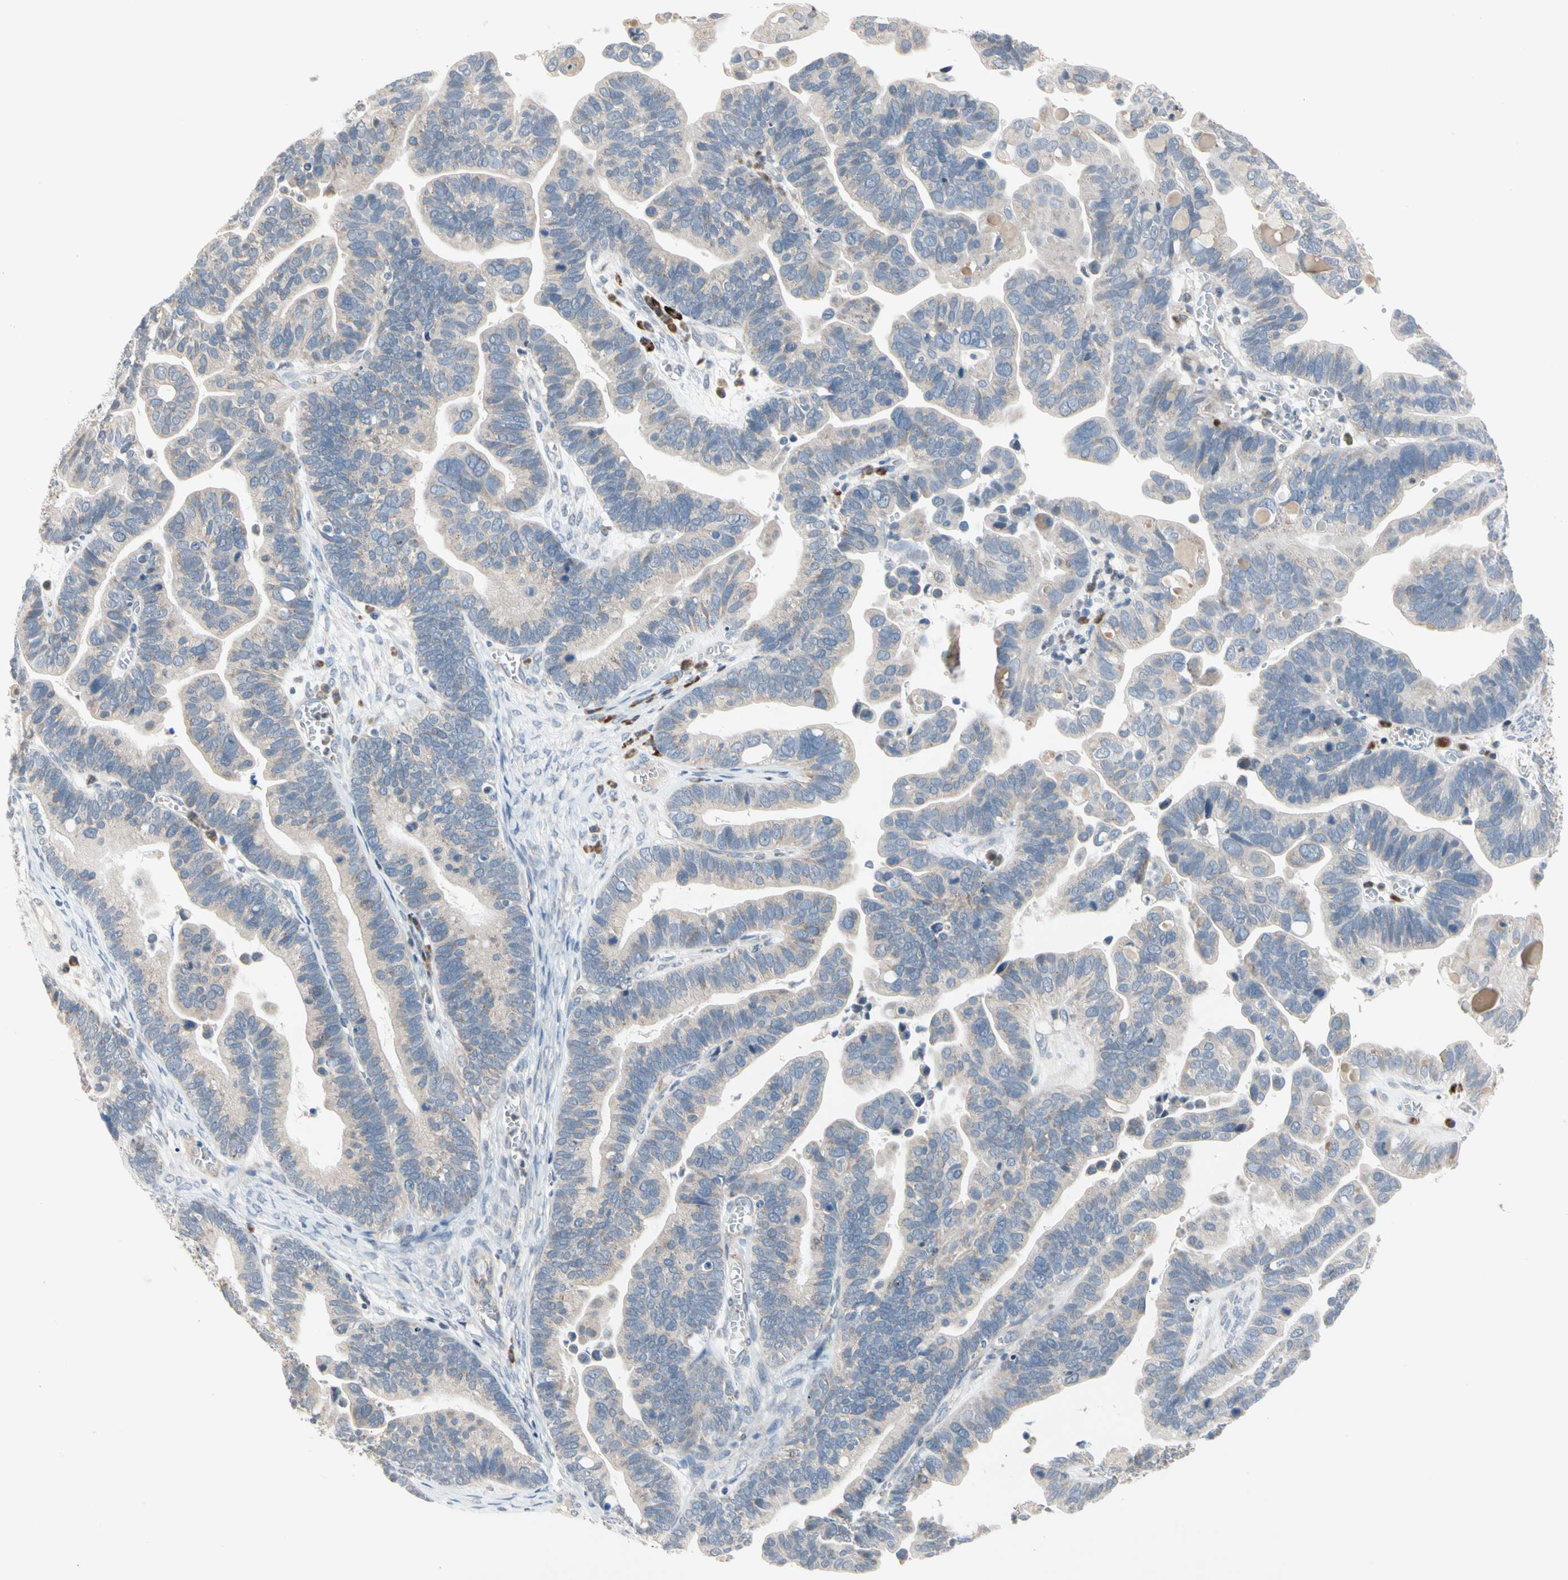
{"staining": {"intensity": "weak", "quantity": ">75%", "location": "cytoplasmic/membranous"}, "tissue": "ovarian cancer", "cell_type": "Tumor cells", "image_type": "cancer", "snomed": [{"axis": "morphology", "description": "Cystadenocarcinoma, serous, NOS"}, {"axis": "topography", "description": "Ovary"}], "caption": "Immunohistochemistry (IHC) staining of serous cystadenocarcinoma (ovarian), which displays low levels of weak cytoplasmic/membranous positivity in approximately >75% of tumor cells indicating weak cytoplasmic/membranous protein staining. The staining was performed using DAB (brown) for protein detection and nuclei were counterstained in hematoxylin (blue).", "gene": "MARK1", "patient": {"sex": "female", "age": 56}}